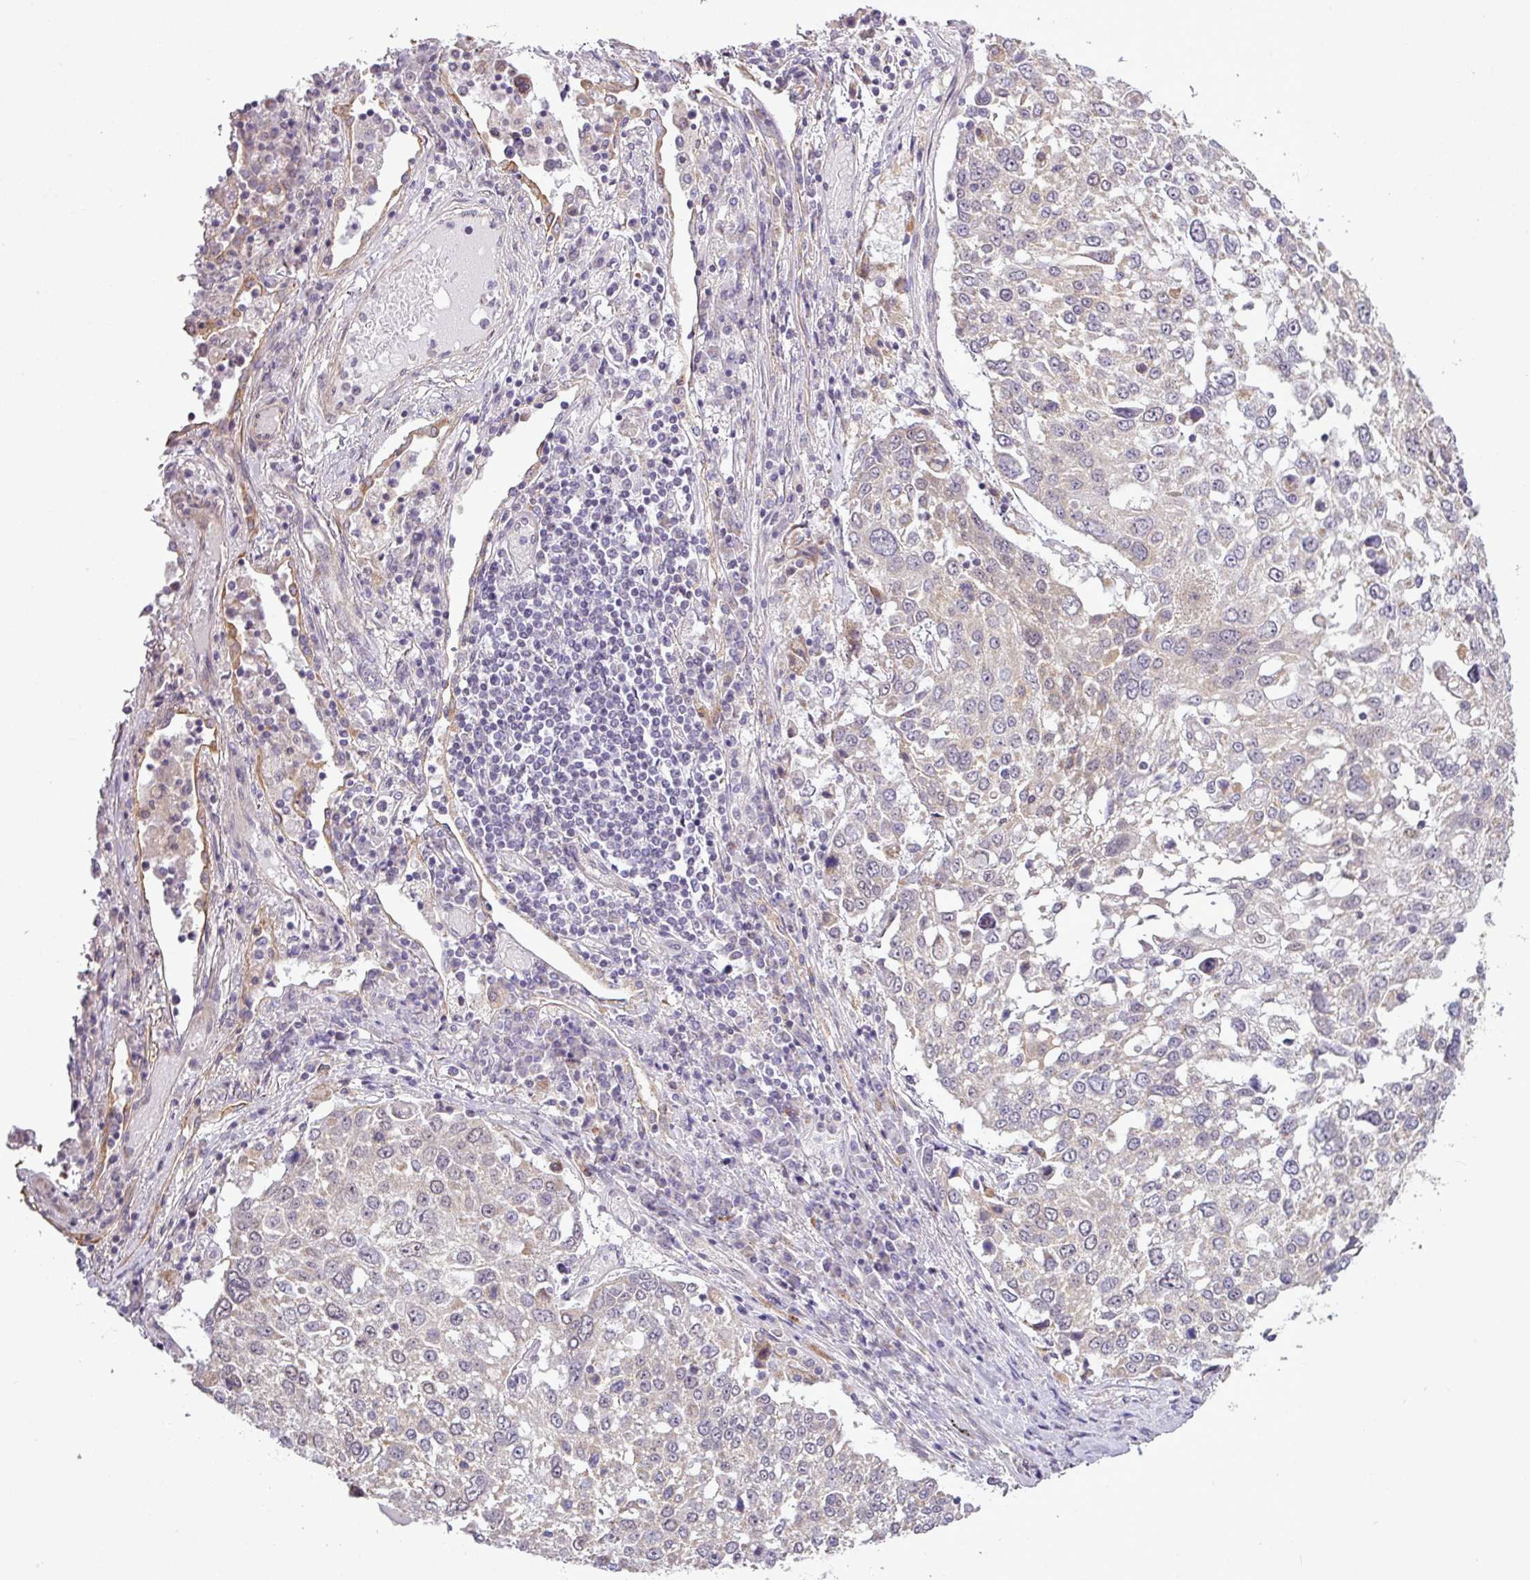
{"staining": {"intensity": "negative", "quantity": "none", "location": "none"}, "tissue": "lung cancer", "cell_type": "Tumor cells", "image_type": "cancer", "snomed": [{"axis": "morphology", "description": "Squamous cell carcinoma, NOS"}, {"axis": "topography", "description": "Lung"}], "caption": "The immunohistochemistry (IHC) photomicrograph has no significant staining in tumor cells of lung cancer (squamous cell carcinoma) tissue.", "gene": "ZNF217", "patient": {"sex": "male", "age": 65}}